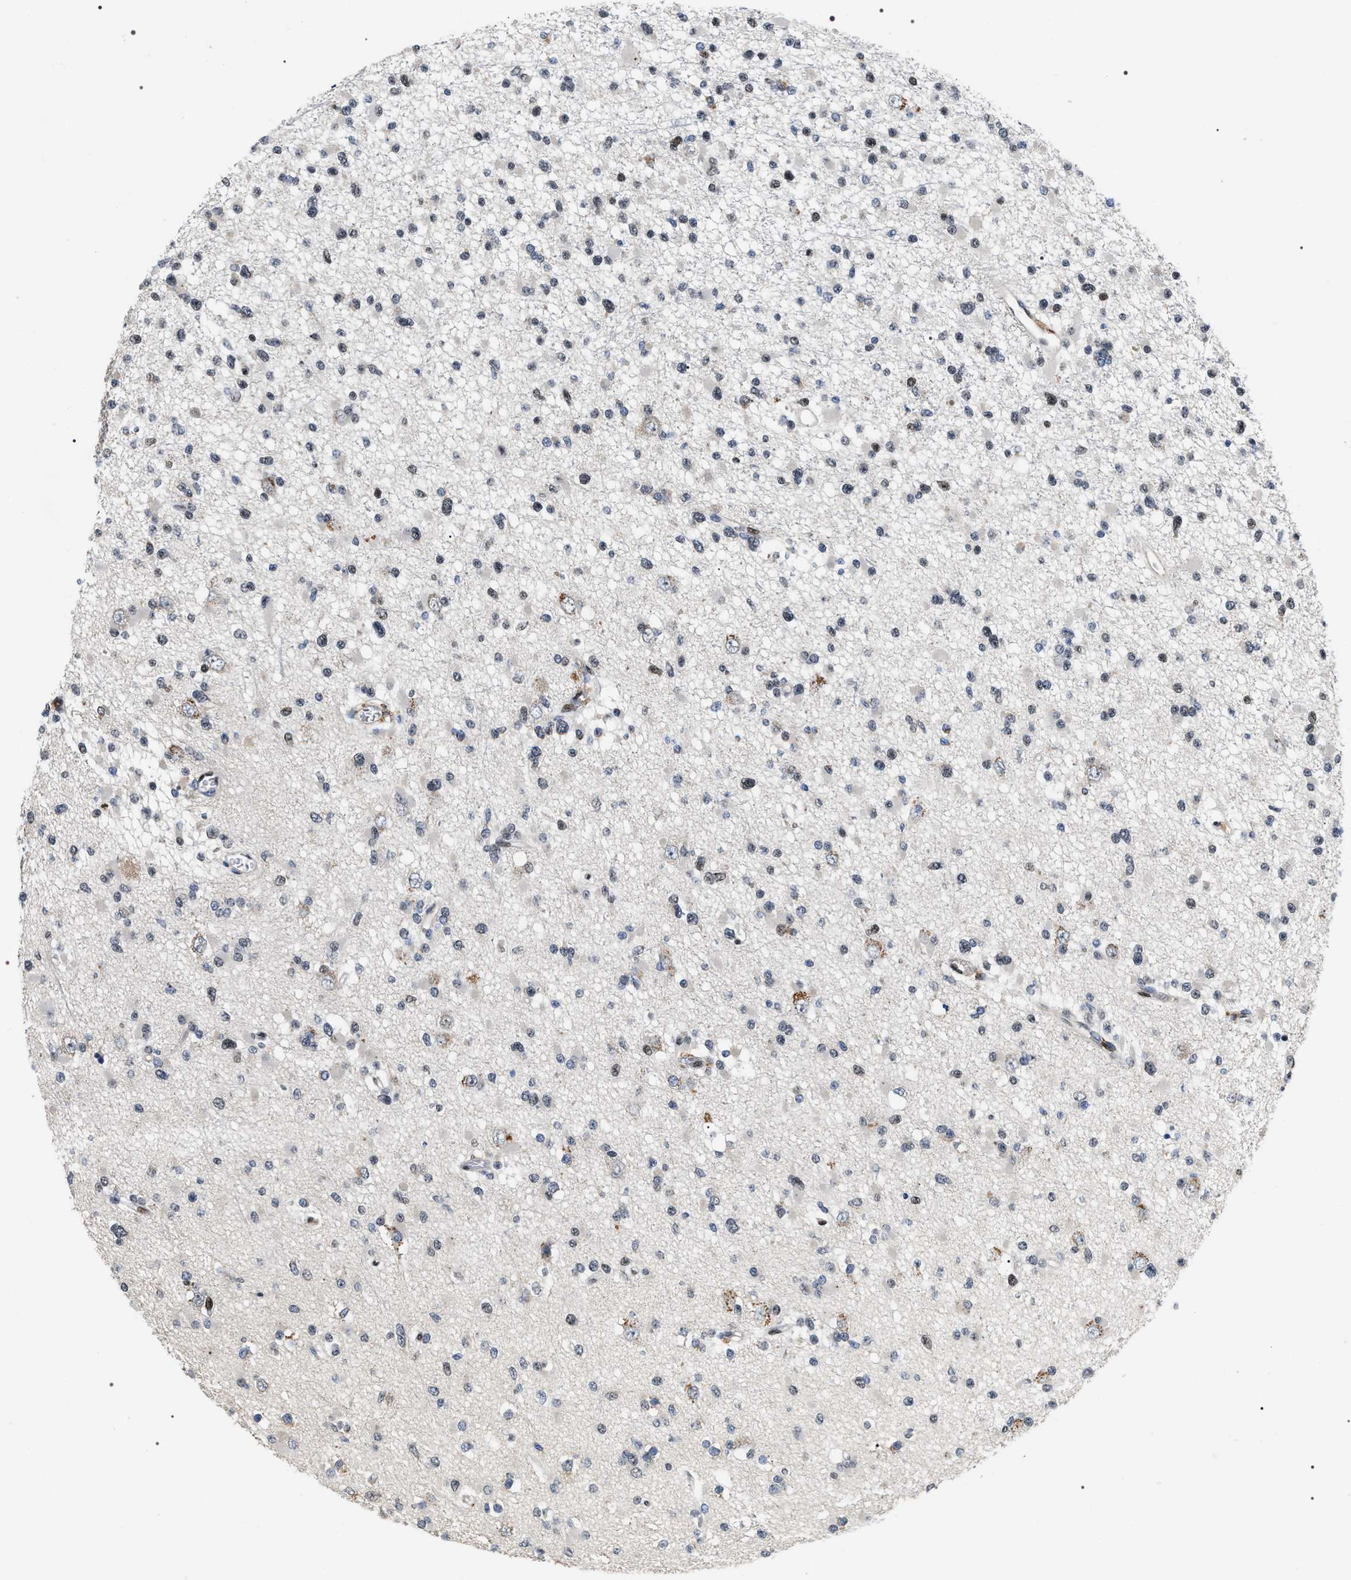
{"staining": {"intensity": "negative", "quantity": "none", "location": "none"}, "tissue": "glioma", "cell_type": "Tumor cells", "image_type": "cancer", "snomed": [{"axis": "morphology", "description": "Glioma, malignant, Low grade"}, {"axis": "topography", "description": "Brain"}], "caption": "DAB (3,3'-diaminobenzidine) immunohistochemical staining of human malignant glioma (low-grade) displays no significant expression in tumor cells. (DAB (3,3'-diaminobenzidine) IHC with hematoxylin counter stain).", "gene": "C7orf25", "patient": {"sex": "female", "age": 22}}